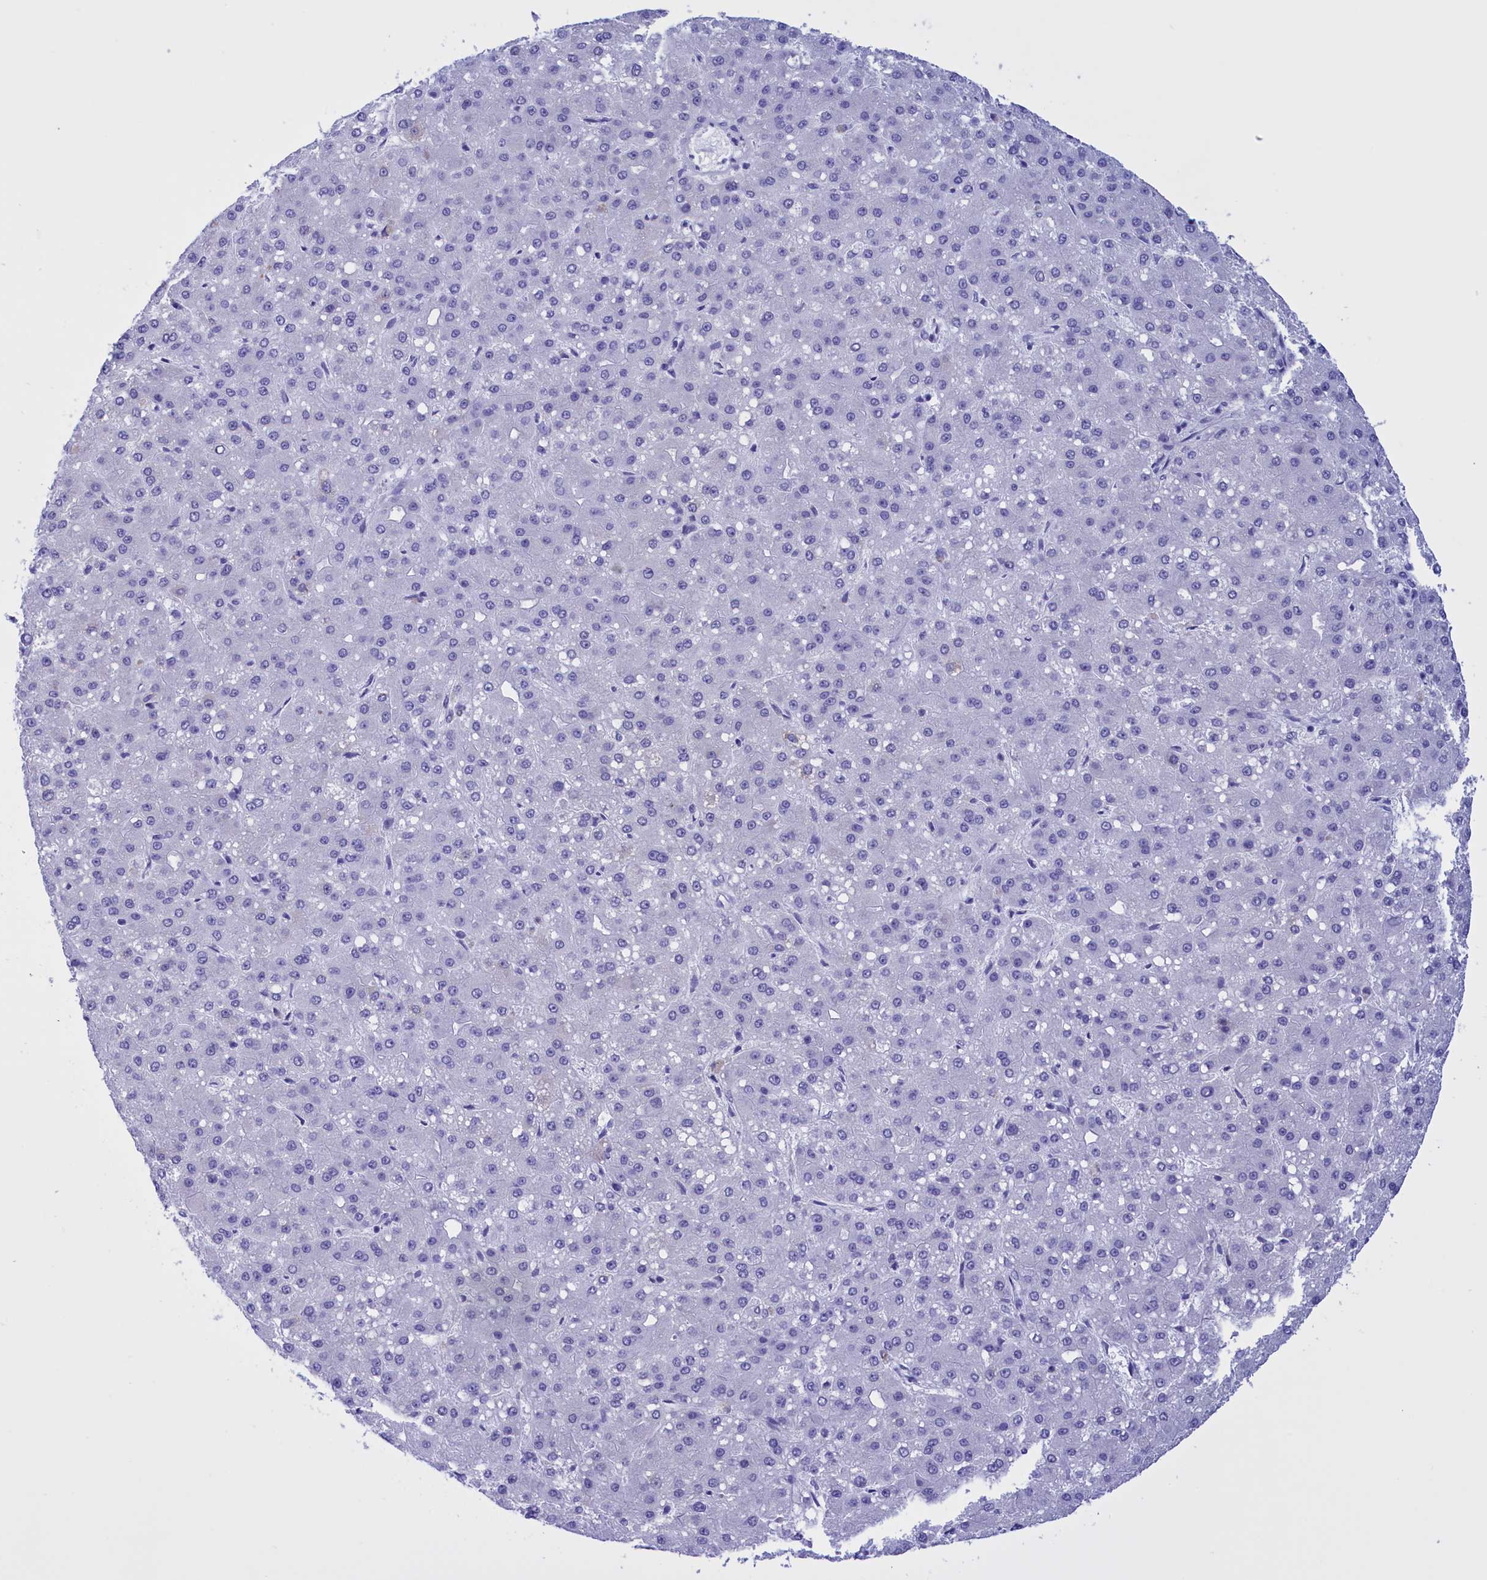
{"staining": {"intensity": "negative", "quantity": "none", "location": "none"}, "tissue": "liver cancer", "cell_type": "Tumor cells", "image_type": "cancer", "snomed": [{"axis": "morphology", "description": "Carcinoma, Hepatocellular, NOS"}, {"axis": "topography", "description": "Liver"}], "caption": "The histopathology image demonstrates no significant expression in tumor cells of hepatocellular carcinoma (liver).", "gene": "BRI3", "patient": {"sex": "male", "age": 67}}